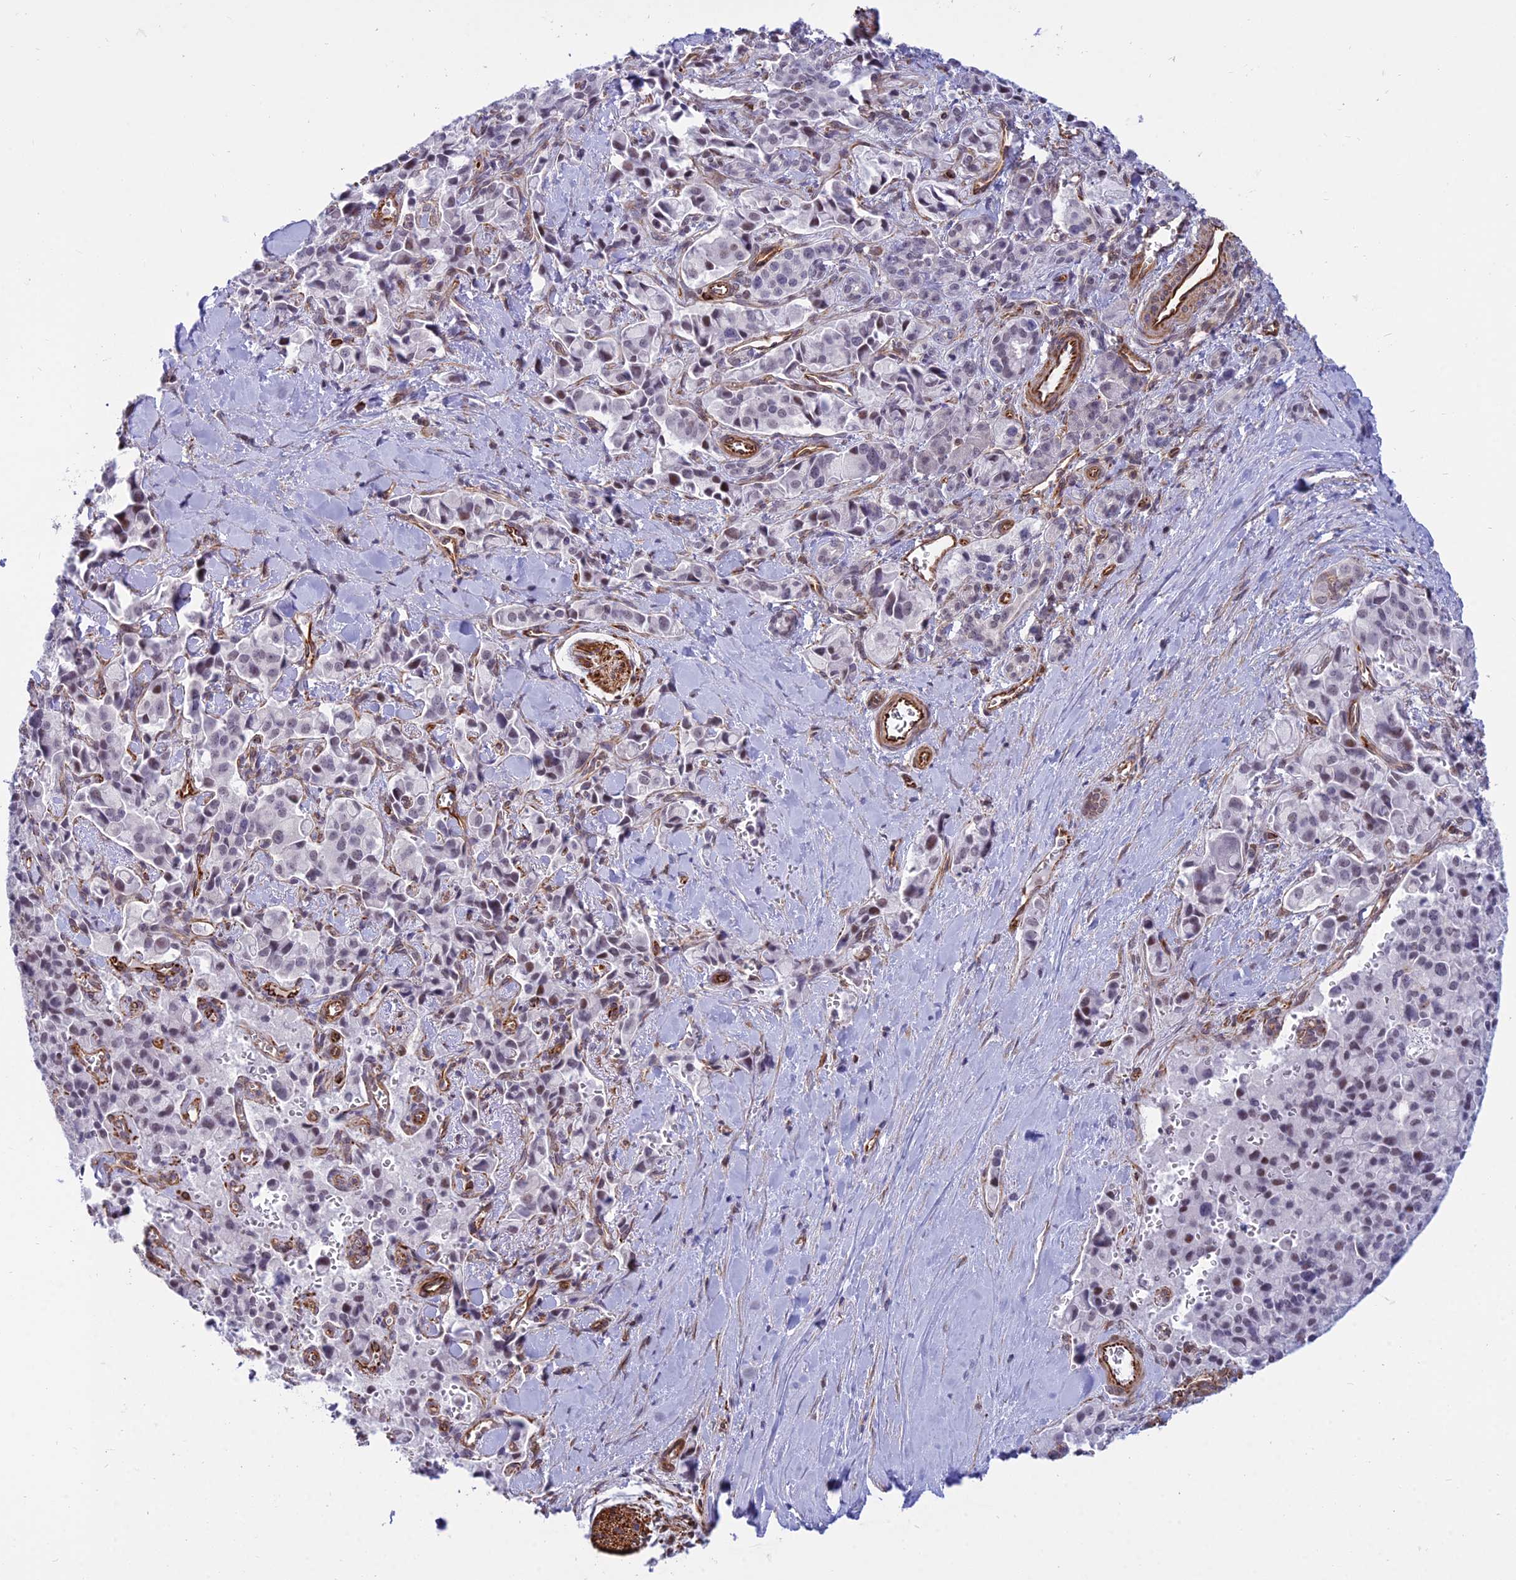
{"staining": {"intensity": "weak", "quantity": "25%-75%", "location": "nuclear"}, "tissue": "pancreatic cancer", "cell_type": "Tumor cells", "image_type": "cancer", "snomed": [{"axis": "morphology", "description": "Adenocarcinoma, NOS"}, {"axis": "topography", "description": "Pancreas"}], "caption": "Tumor cells reveal low levels of weak nuclear expression in approximately 25%-75% of cells in pancreatic cancer (adenocarcinoma).", "gene": "SAPCD2", "patient": {"sex": "male", "age": 65}}